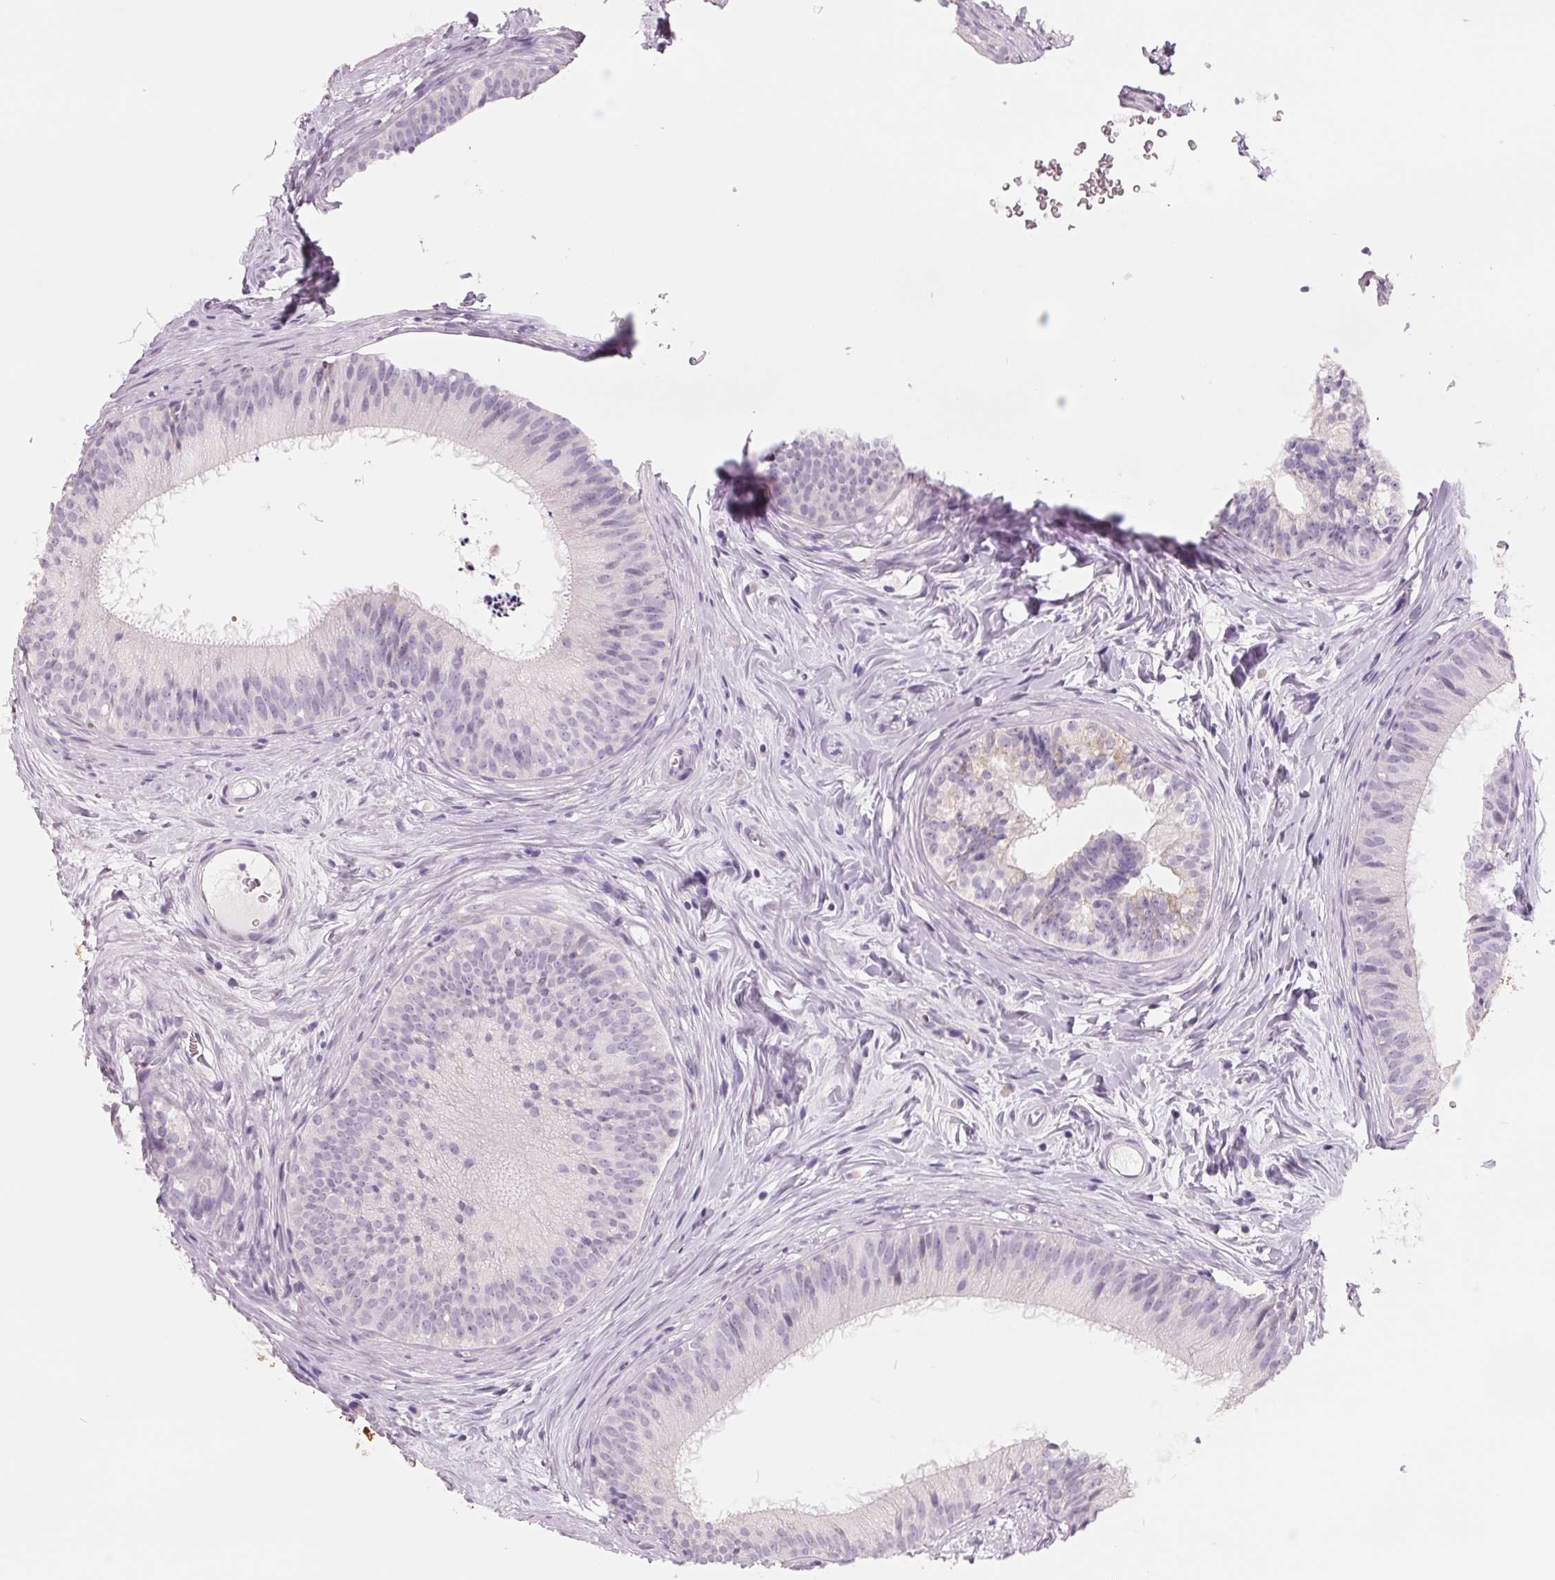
{"staining": {"intensity": "negative", "quantity": "none", "location": "none"}, "tissue": "epididymis", "cell_type": "Glandular cells", "image_type": "normal", "snomed": [{"axis": "morphology", "description": "Normal tissue, NOS"}, {"axis": "topography", "description": "Epididymis"}], "caption": "The IHC photomicrograph has no significant positivity in glandular cells of epididymis. (Brightfield microscopy of DAB (3,3'-diaminobenzidine) immunohistochemistry (IHC) at high magnification).", "gene": "FTCD", "patient": {"sex": "male", "age": 24}}